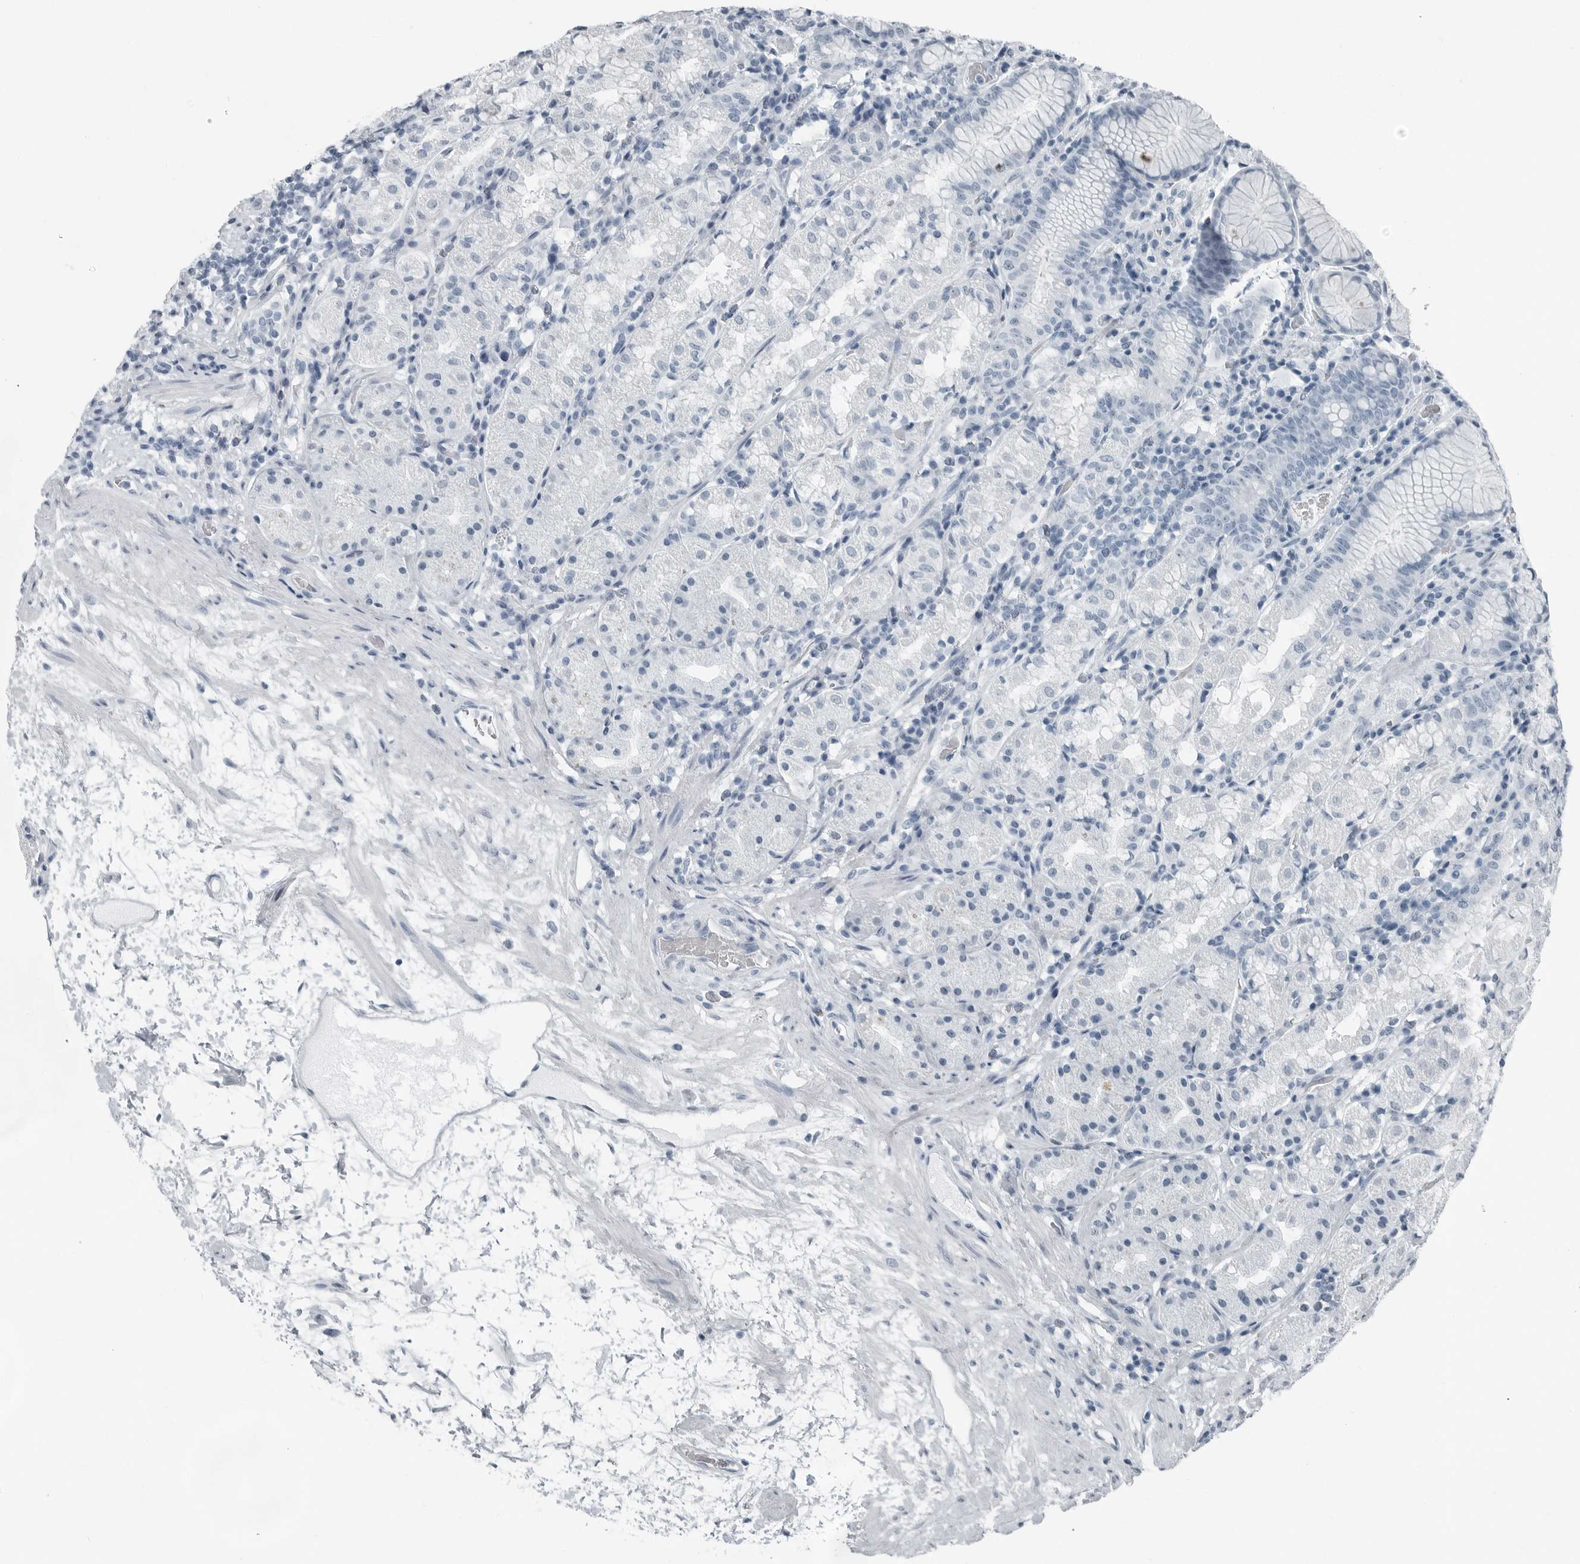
{"staining": {"intensity": "negative", "quantity": "none", "location": "none"}, "tissue": "stomach", "cell_type": "Glandular cells", "image_type": "normal", "snomed": [{"axis": "morphology", "description": "Normal tissue, NOS"}, {"axis": "topography", "description": "Stomach, lower"}], "caption": "Micrograph shows no significant protein staining in glandular cells of unremarkable stomach. The staining is performed using DAB (3,3'-diaminobenzidine) brown chromogen with nuclei counter-stained in using hematoxylin.", "gene": "FABP6", "patient": {"sex": "female", "age": 56}}